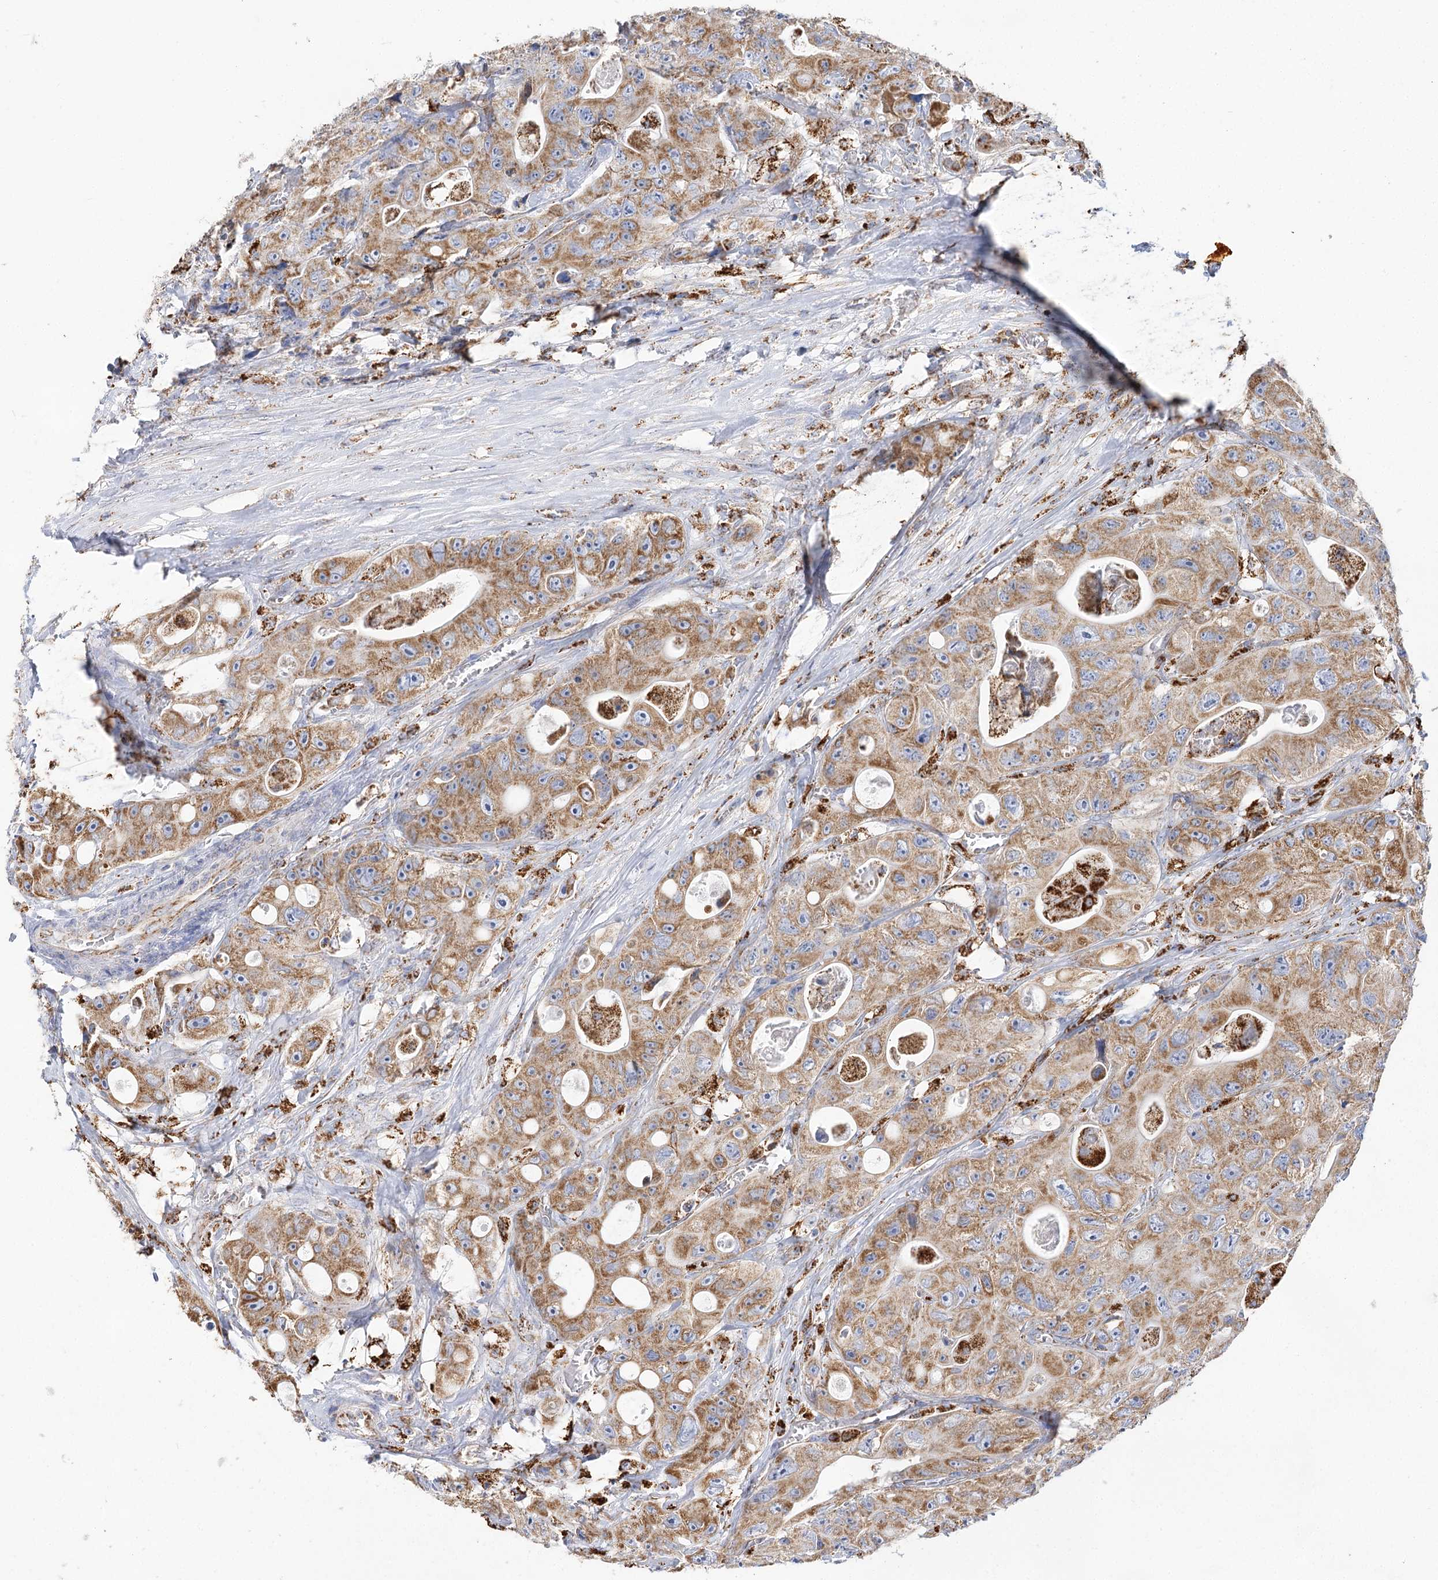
{"staining": {"intensity": "moderate", "quantity": ">75%", "location": "cytoplasmic/membranous"}, "tissue": "colorectal cancer", "cell_type": "Tumor cells", "image_type": "cancer", "snomed": [{"axis": "morphology", "description": "Adenocarcinoma, NOS"}, {"axis": "topography", "description": "Colon"}], "caption": "Immunohistochemistry micrograph of colorectal cancer stained for a protein (brown), which shows medium levels of moderate cytoplasmic/membranous expression in approximately >75% of tumor cells.", "gene": "NADK2", "patient": {"sex": "female", "age": 46}}